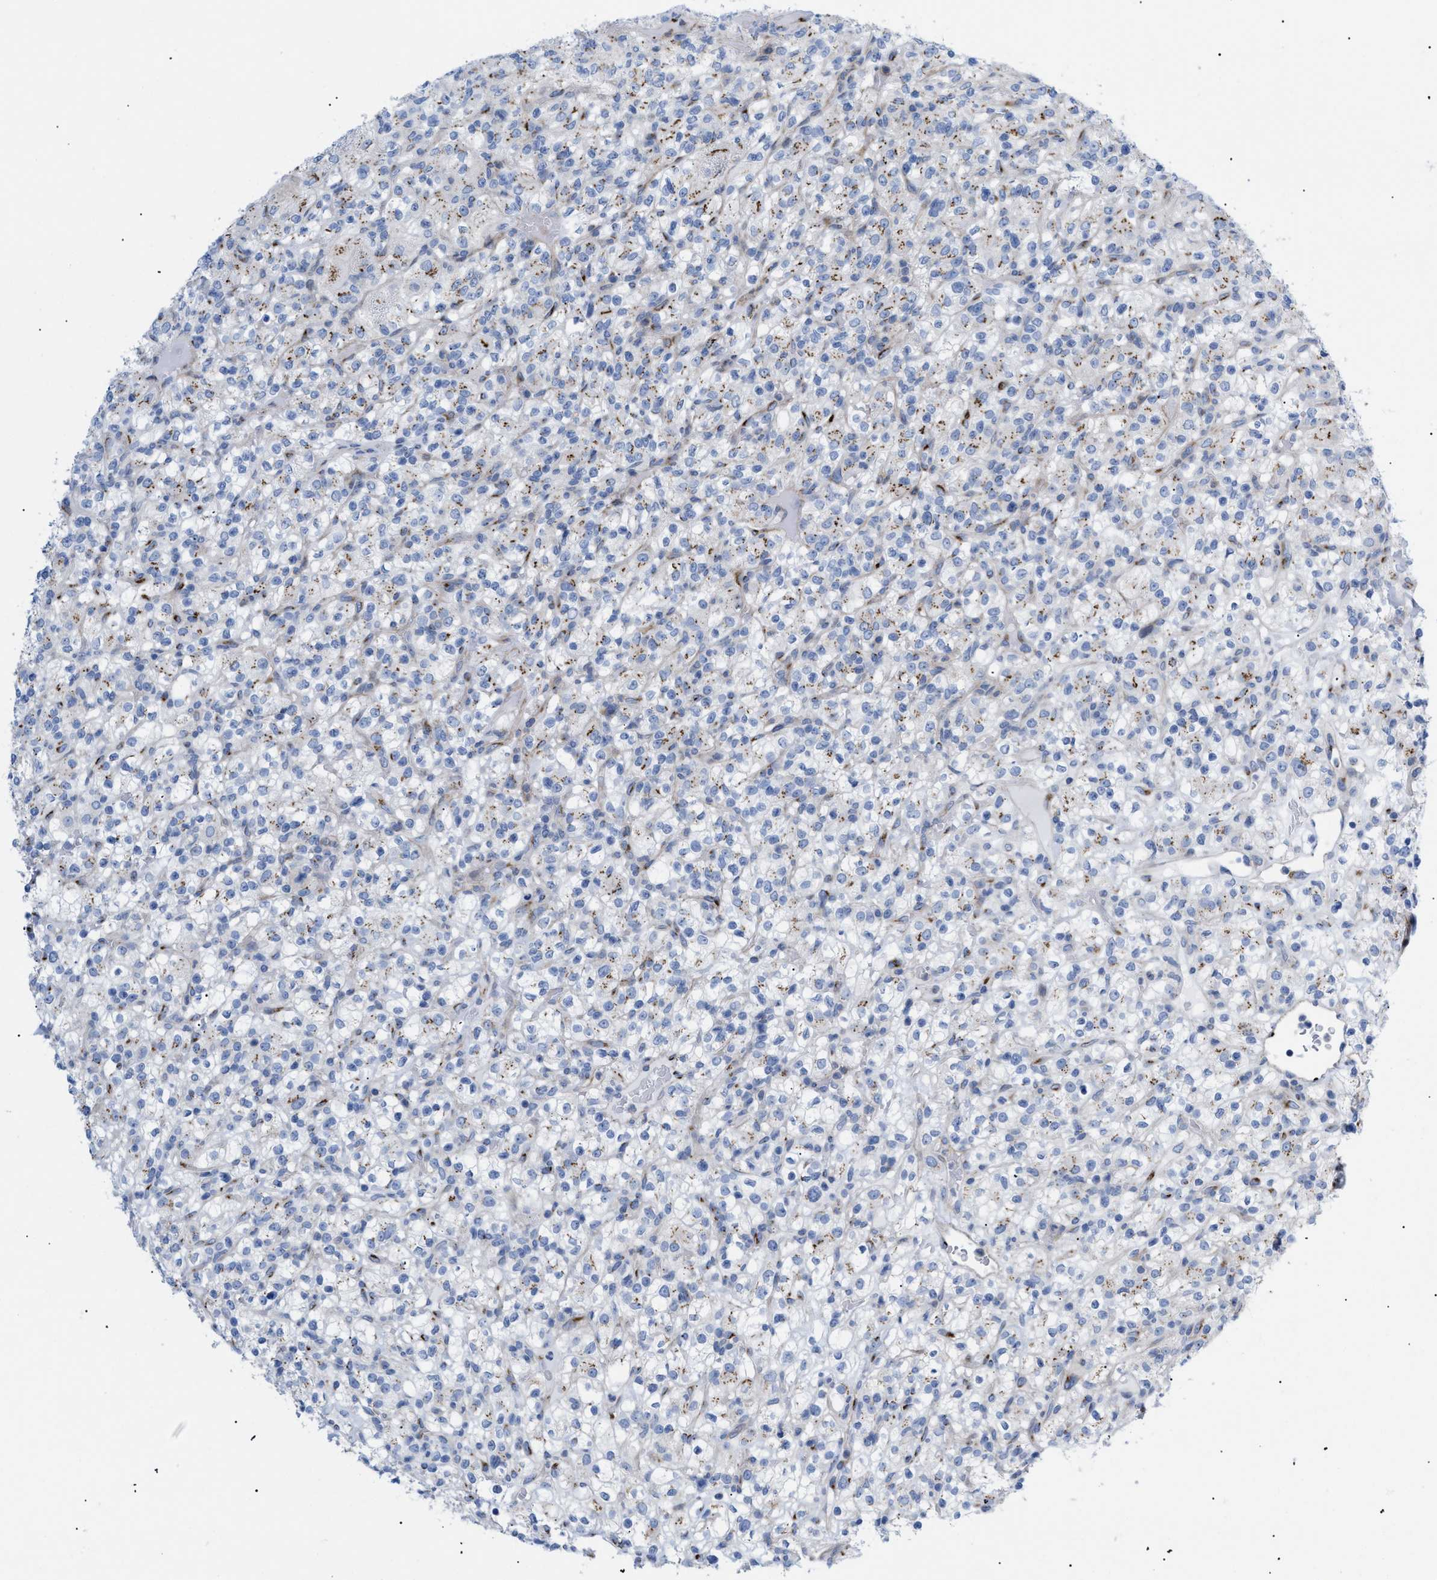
{"staining": {"intensity": "moderate", "quantity": "25%-75%", "location": "cytoplasmic/membranous"}, "tissue": "renal cancer", "cell_type": "Tumor cells", "image_type": "cancer", "snomed": [{"axis": "morphology", "description": "Normal tissue, NOS"}, {"axis": "morphology", "description": "Adenocarcinoma, NOS"}, {"axis": "topography", "description": "Kidney"}], "caption": "Immunohistochemical staining of human renal cancer (adenocarcinoma) displays moderate cytoplasmic/membranous protein expression in approximately 25%-75% of tumor cells.", "gene": "TMEM17", "patient": {"sex": "female", "age": 72}}